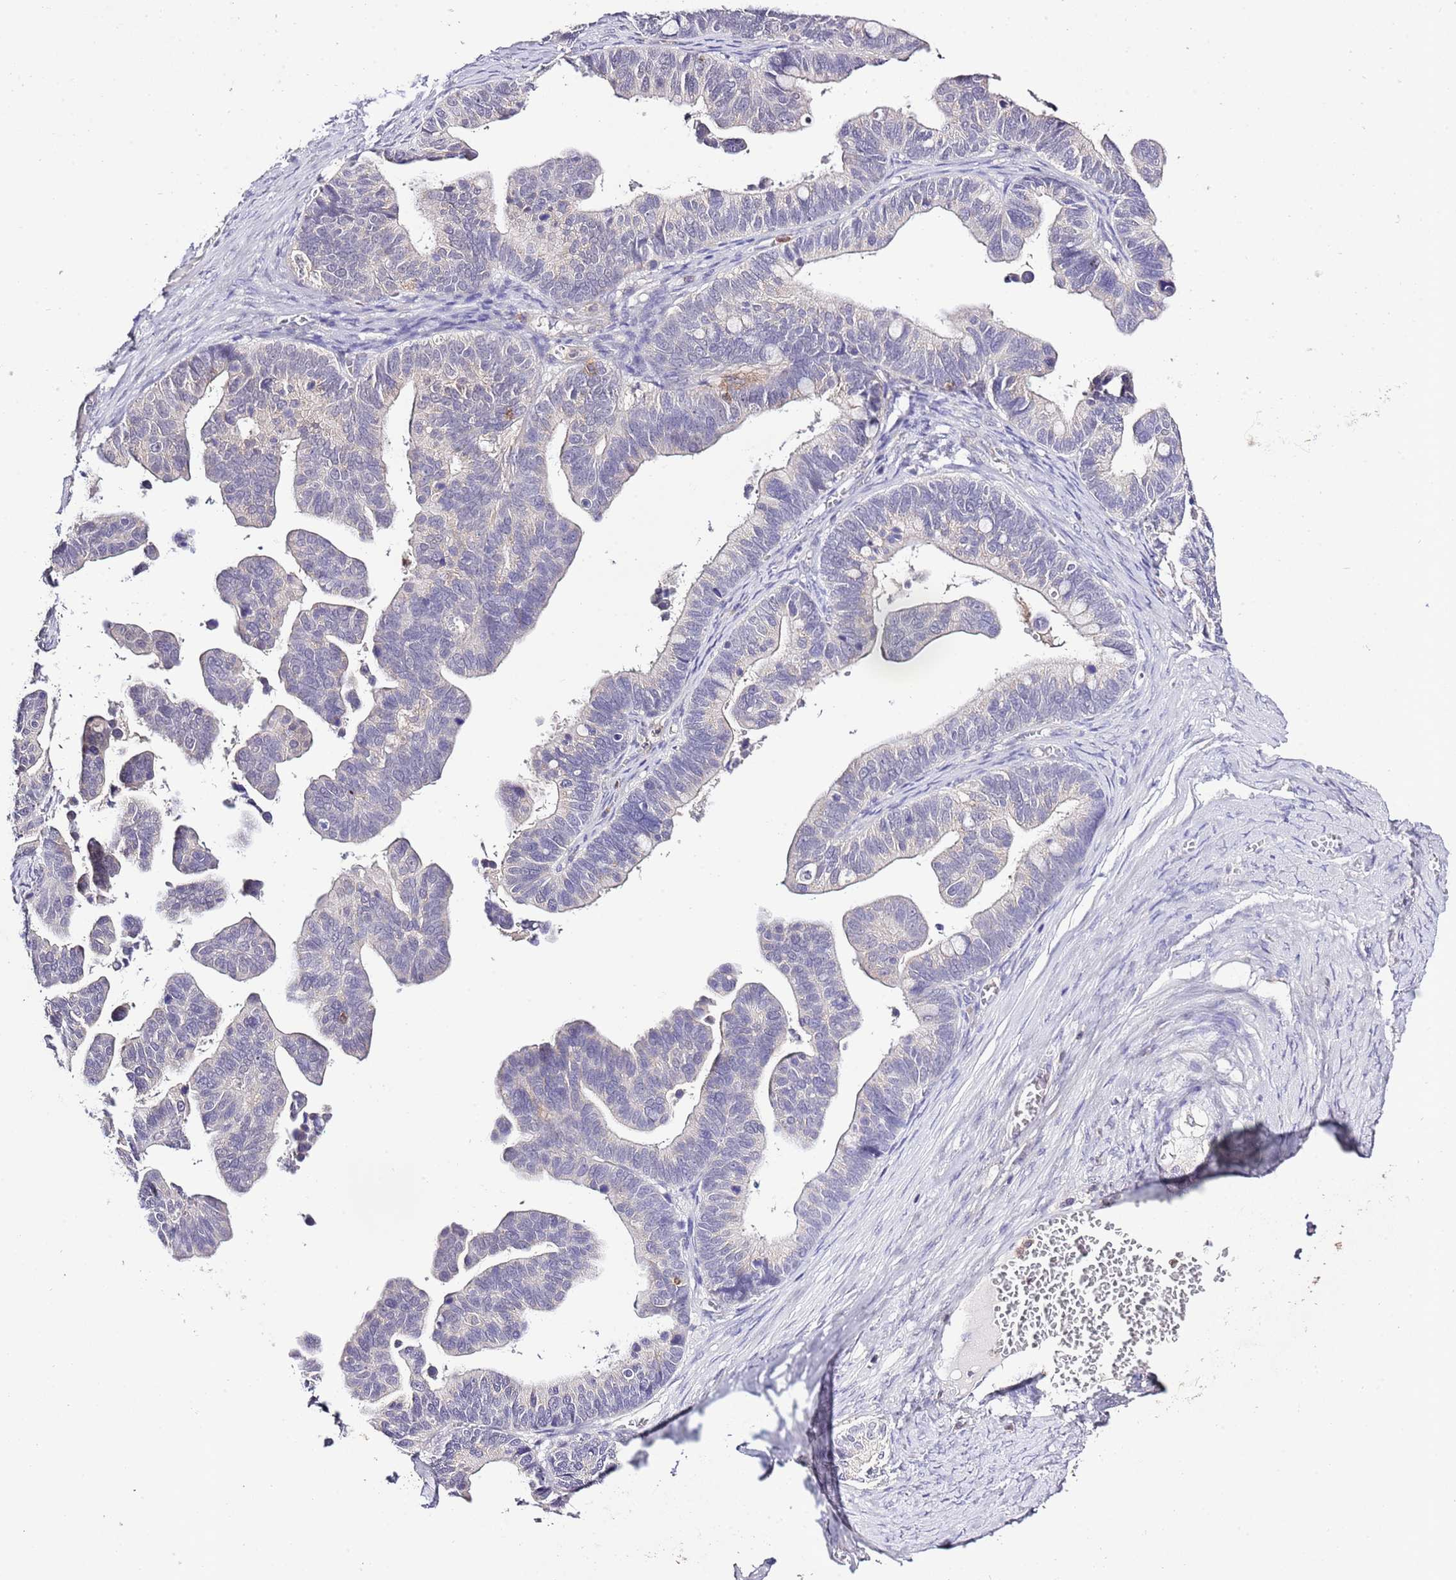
{"staining": {"intensity": "negative", "quantity": "none", "location": "none"}, "tissue": "ovarian cancer", "cell_type": "Tumor cells", "image_type": "cancer", "snomed": [{"axis": "morphology", "description": "Cystadenocarcinoma, serous, NOS"}, {"axis": "topography", "description": "Ovary"}], "caption": "Photomicrograph shows no significant protein staining in tumor cells of ovarian serous cystadenocarcinoma.", "gene": "EFHD1", "patient": {"sex": "female", "age": 56}}